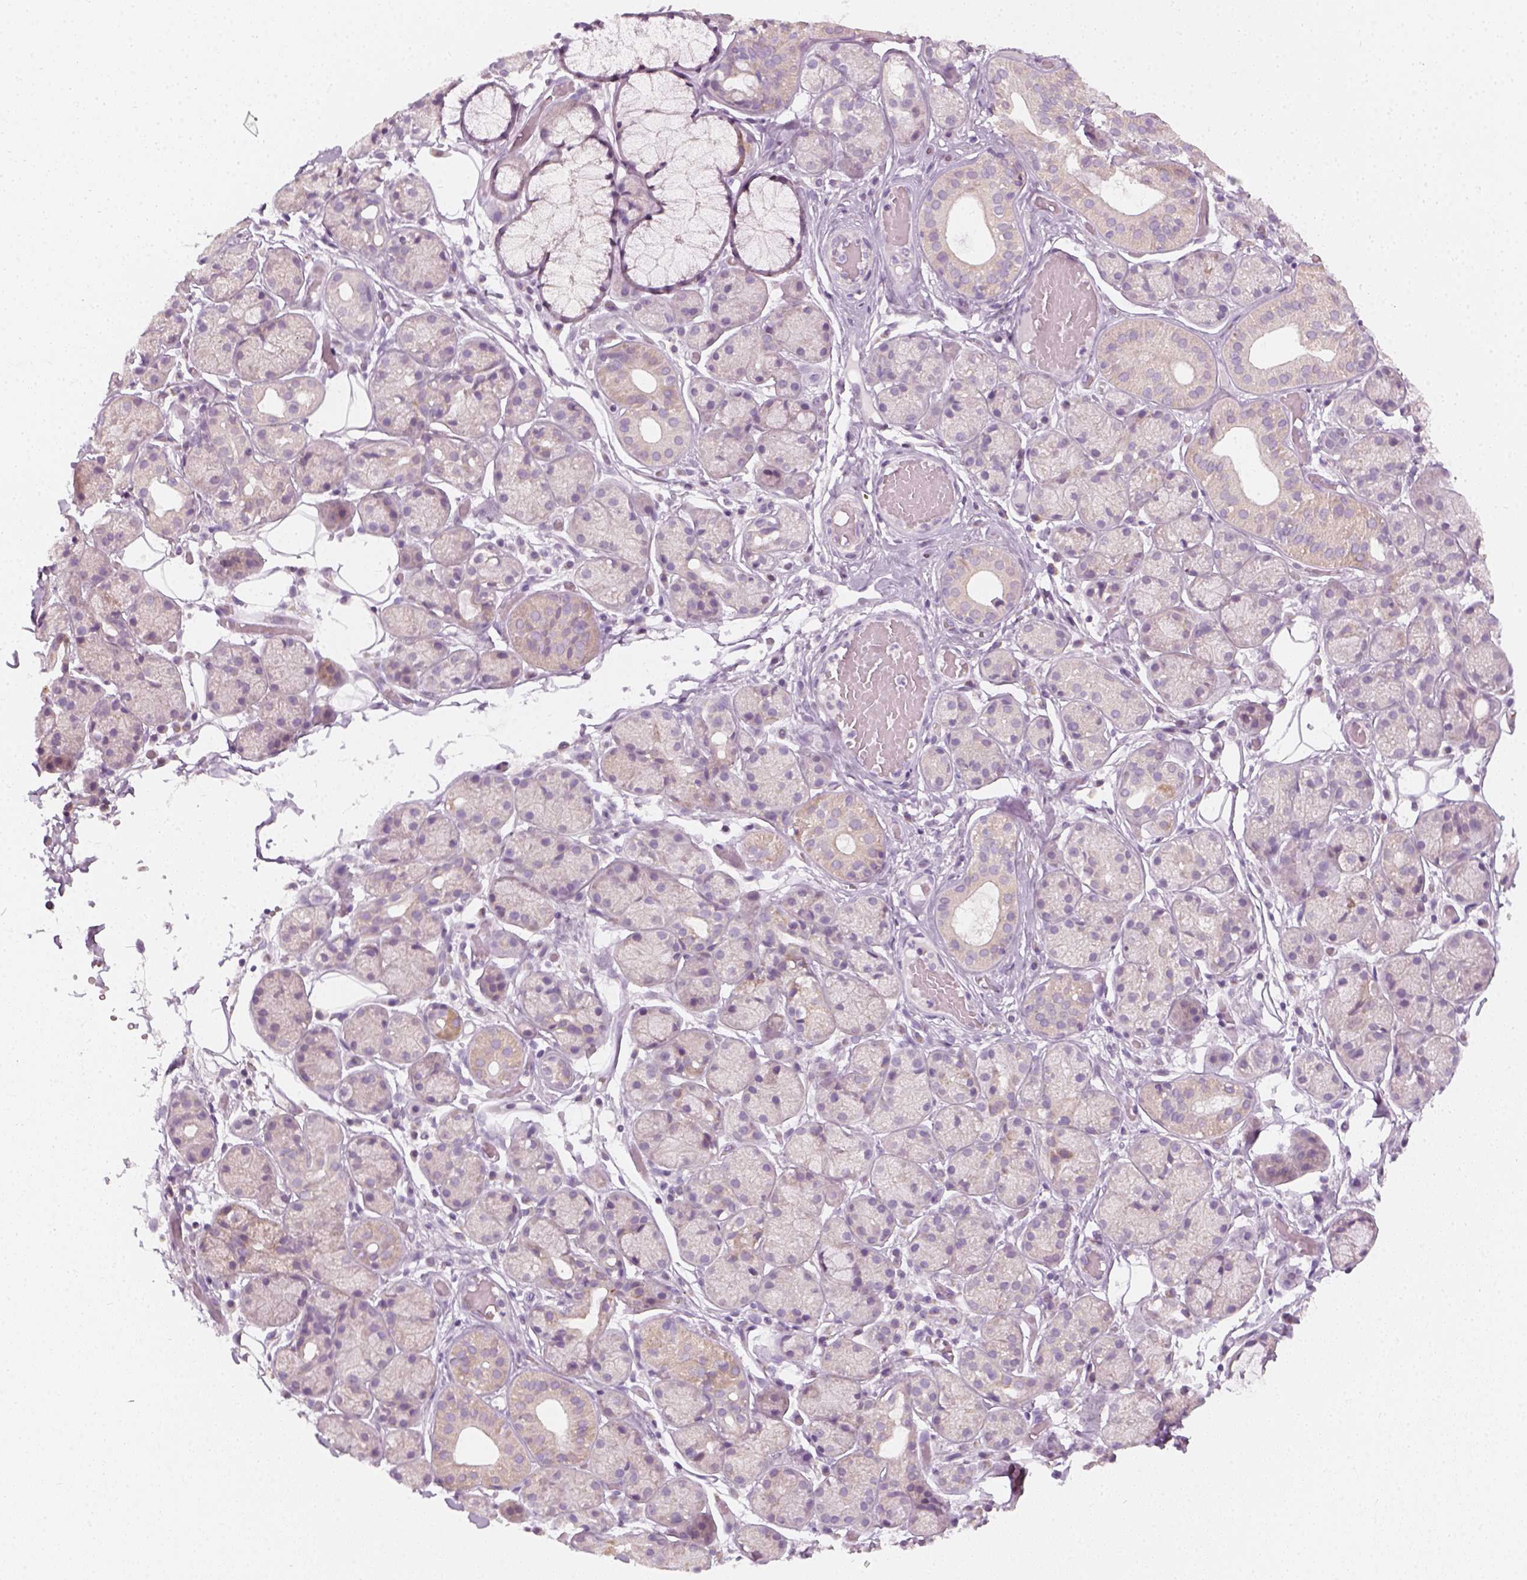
{"staining": {"intensity": "weak", "quantity": "<25%", "location": "cytoplasmic/membranous"}, "tissue": "salivary gland", "cell_type": "Glandular cells", "image_type": "normal", "snomed": [{"axis": "morphology", "description": "Normal tissue, NOS"}, {"axis": "topography", "description": "Salivary gland"}, {"axis": "topography", "description": "Peripheral nerve tissue"}], "caption": "DAB (3,3'-diaminobenzidine) immunohistochemical staining of benign human salivary gland exhibits no significant expression in glandular cells.", "gene": "PRAME", "patient": {"sex": "male", "age": 71}}